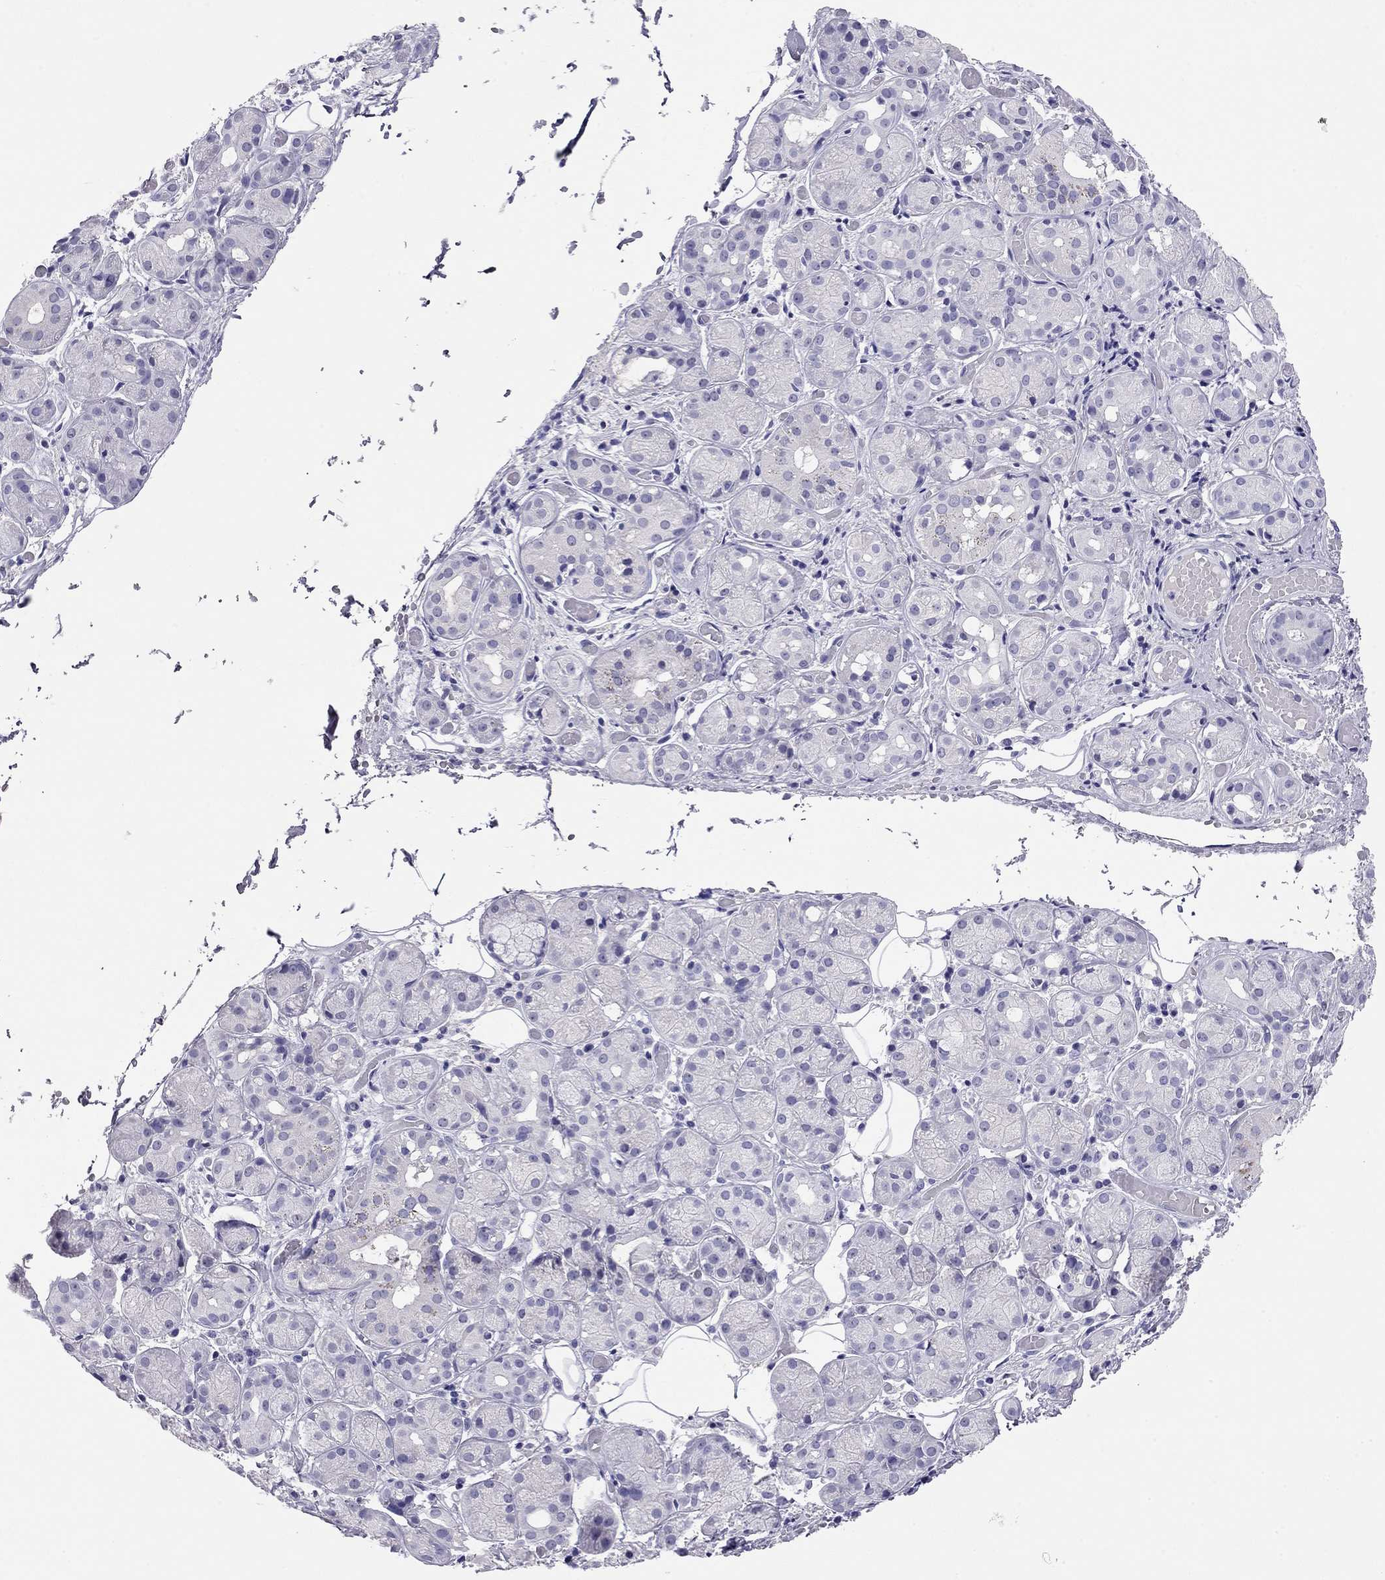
{"staining": {"intensity": "negative", "quantity": "none", "location": "none"}, "tissue": "salivary gland", "cell_type": "Glandular cells", "image_type": "normal", "snomed": [{"axis": "morphology", "description": "Normal tissue, NOS"}, {"axis": "topography", "description": "Salivary gland"}, {"axis": "topography", "description": "Peripheral nerve tissue"}], "caption": "Protein analysis of unremarkable salivary gland displays no significant positivity in glandular cells. (DAB IHC, high magnification).", "gene": "ODF4", "patient": {"sex": "male", "age": 71}}